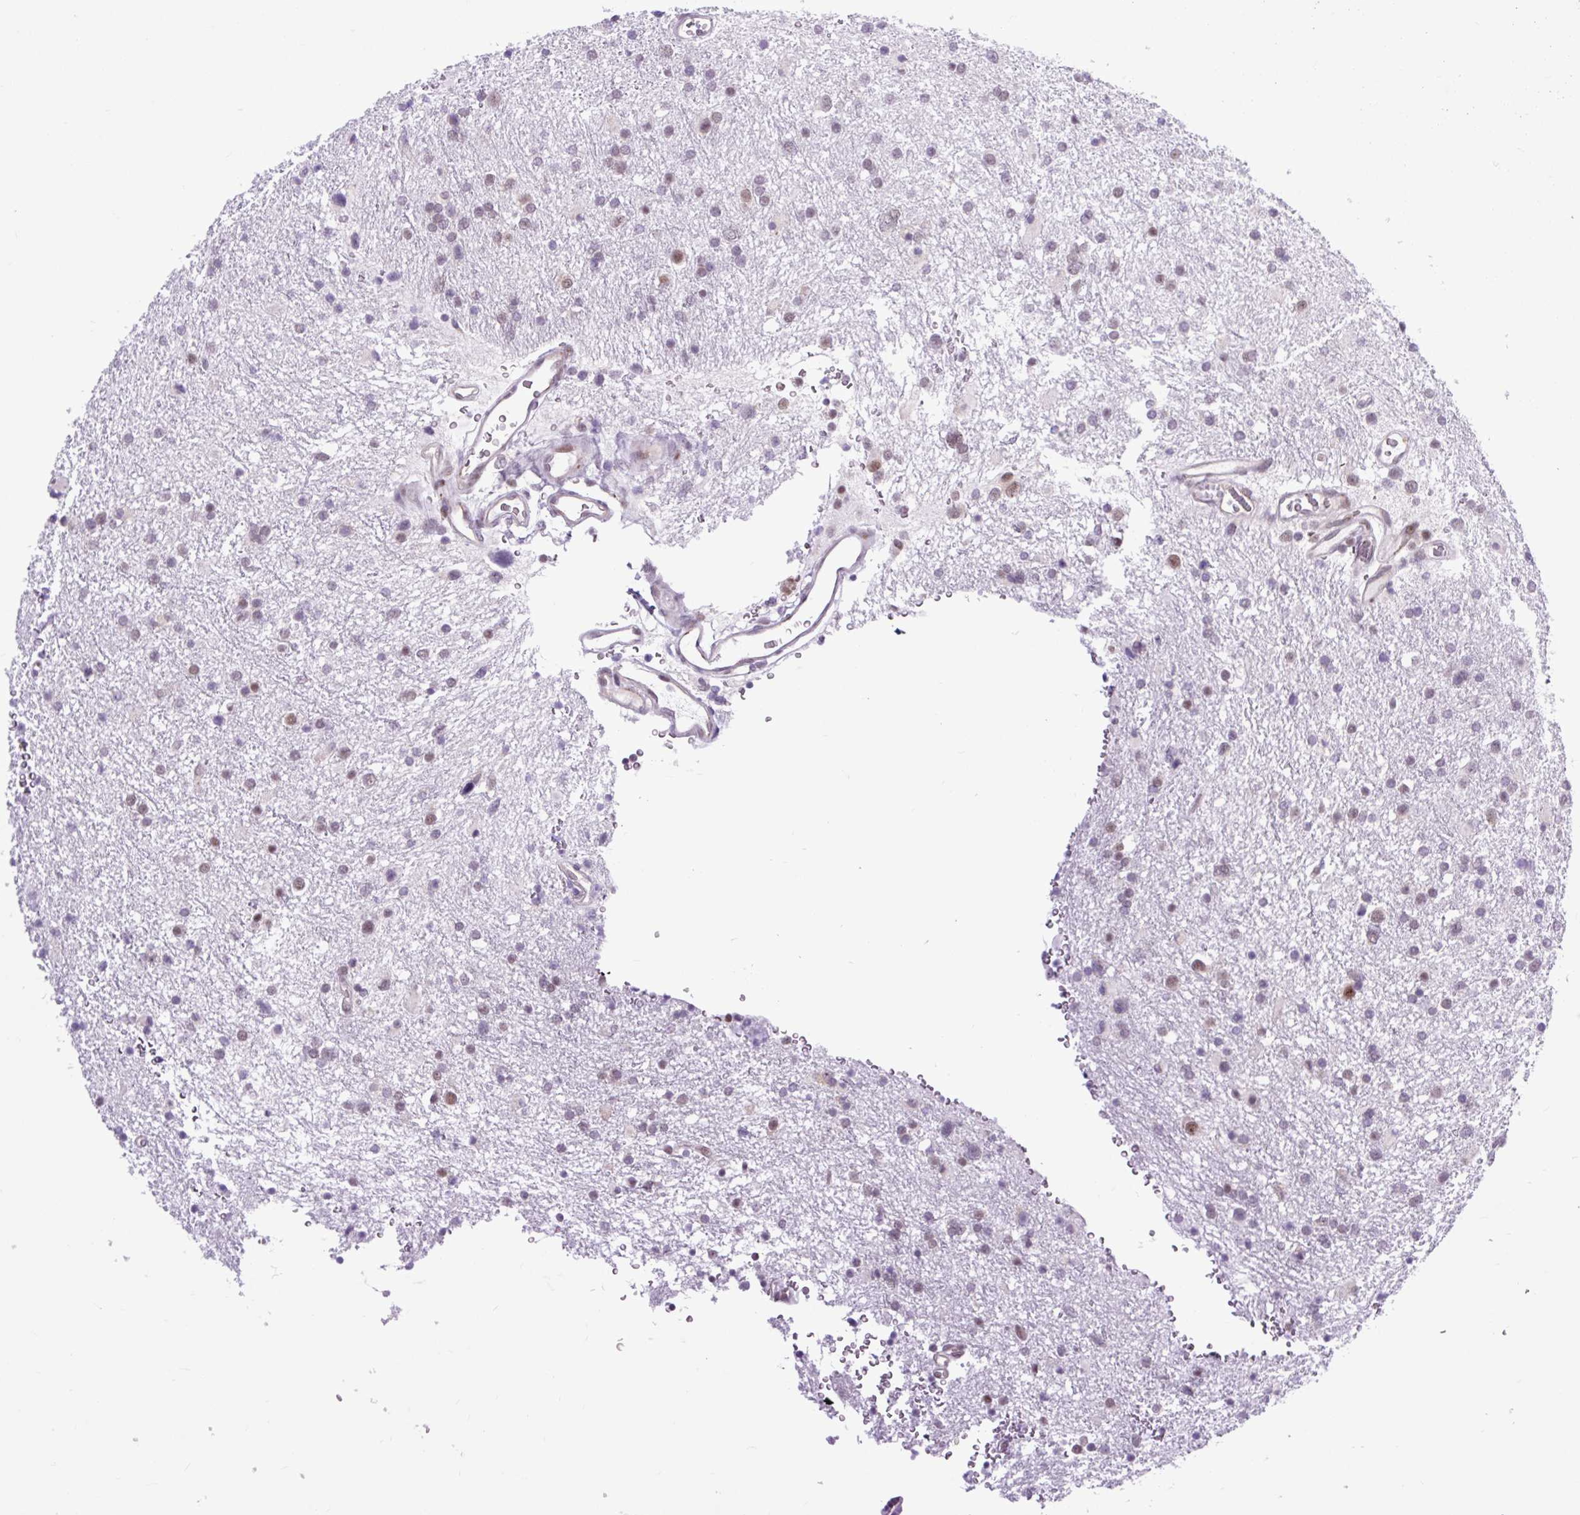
{"staining": {"intensity": "moderate", "quantity": "25%-75%", "location": "nuclear"}, "tissue": "glioma", "cell_type": "Tumor cells", "image_type": "cancer", "snomed": [{"axis": "morphology", "description": "Glioma, malignant, Low grade"}, {"axis": "topography", "description": "Brain"}], "caption": "Malignant low-grade glioma stained with a brown dye shows moderate nuclear positive expression in about 25%-75% of tumor cells.", "gene": "CLK2", "patient": {"sex": "female", "age": 32}}